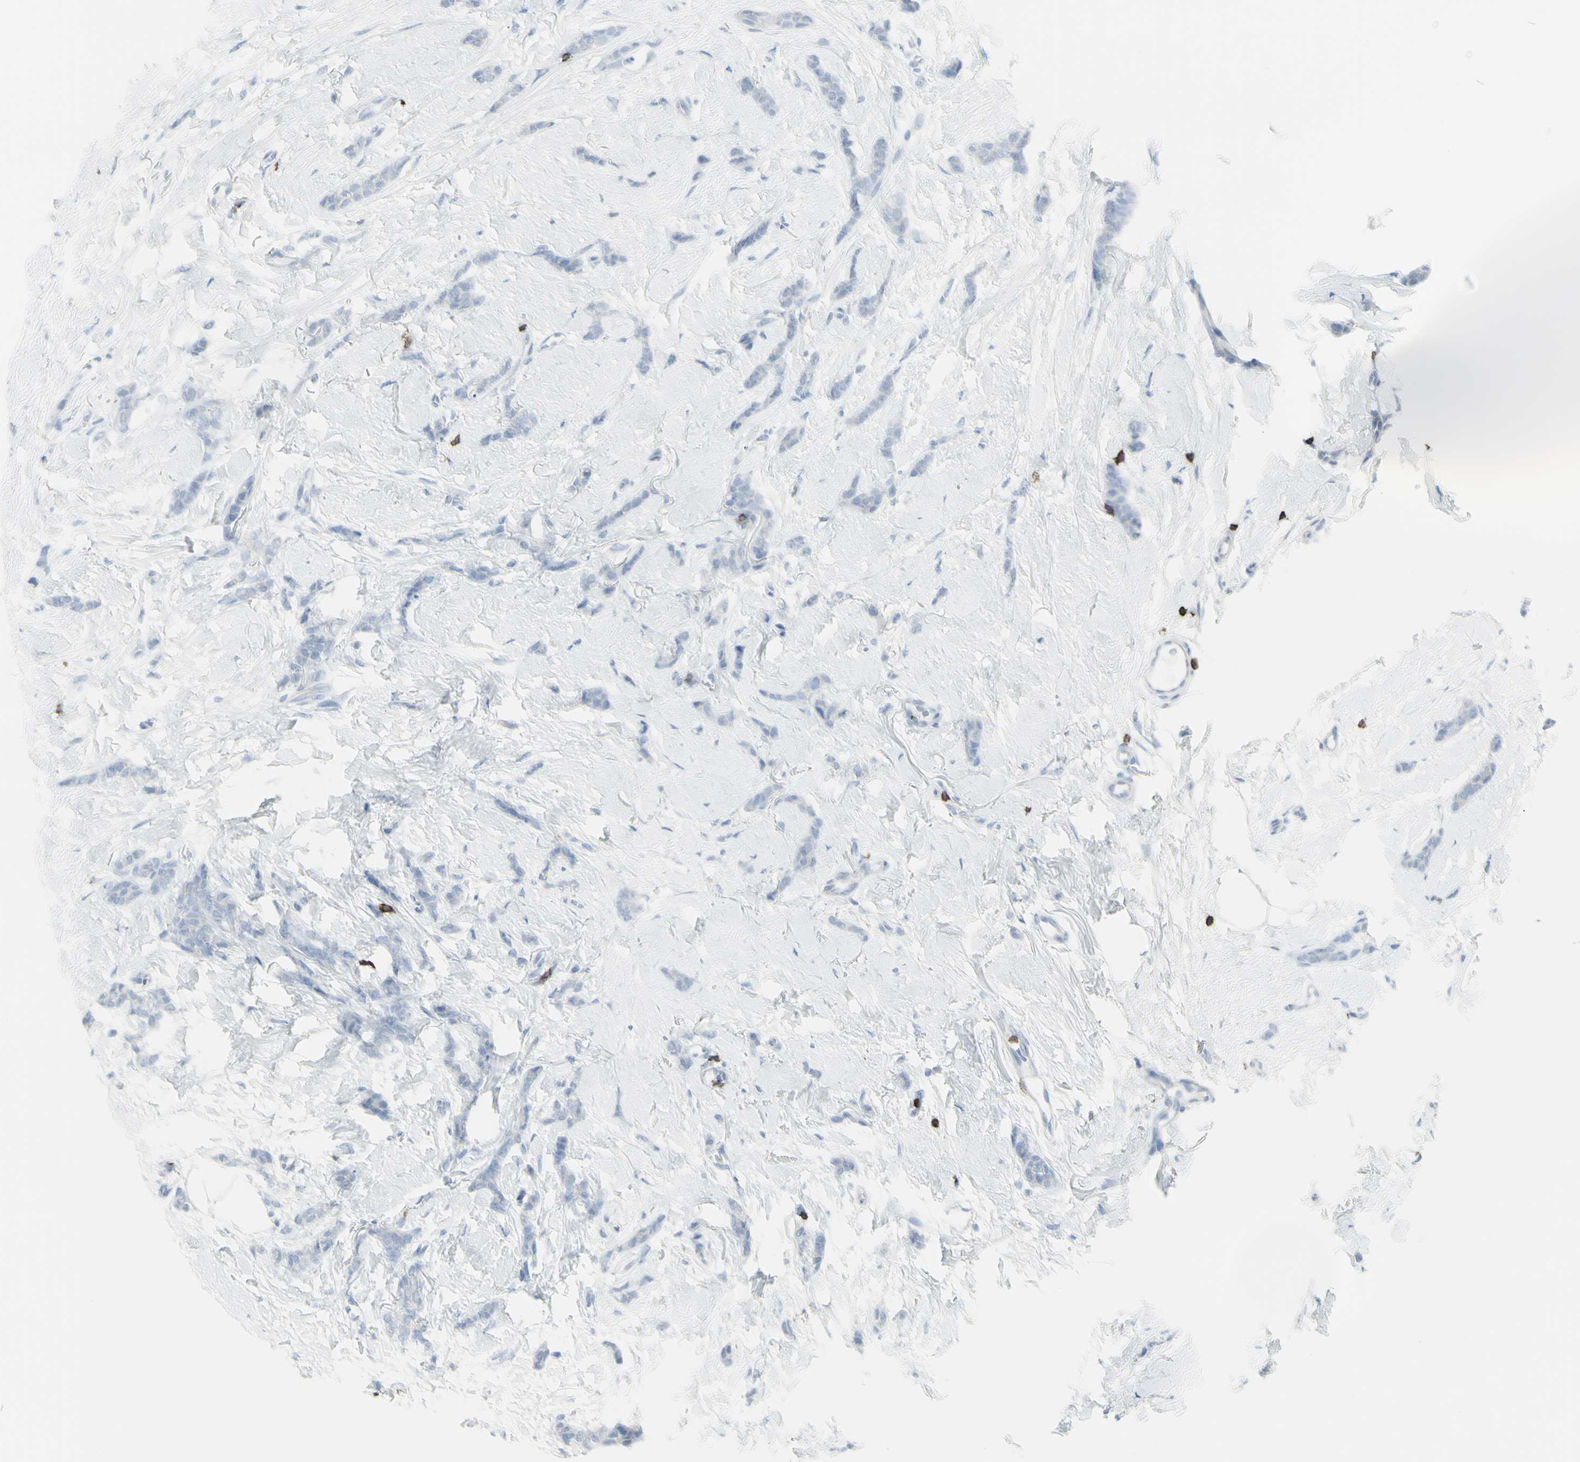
{"staining": {"intensity": "negative", "quantity": "none", "location": "none"}, "tissue": "breast cancer", "cell_type": "Tumor cells", "image_type": "cancer", "snomed": [{"axis": "morphology", "description": "Lobular carcinoma"}, {"axis": "topography", "description": "Skin"}, {"axis": "topography", "description": "Breast"}], "caption": "Breast cancer was stained to show a protein in brown. There is no significant positivity in tumor cells.", "gene": "CD247", "patient": {"sex": "female", "age": 46}}